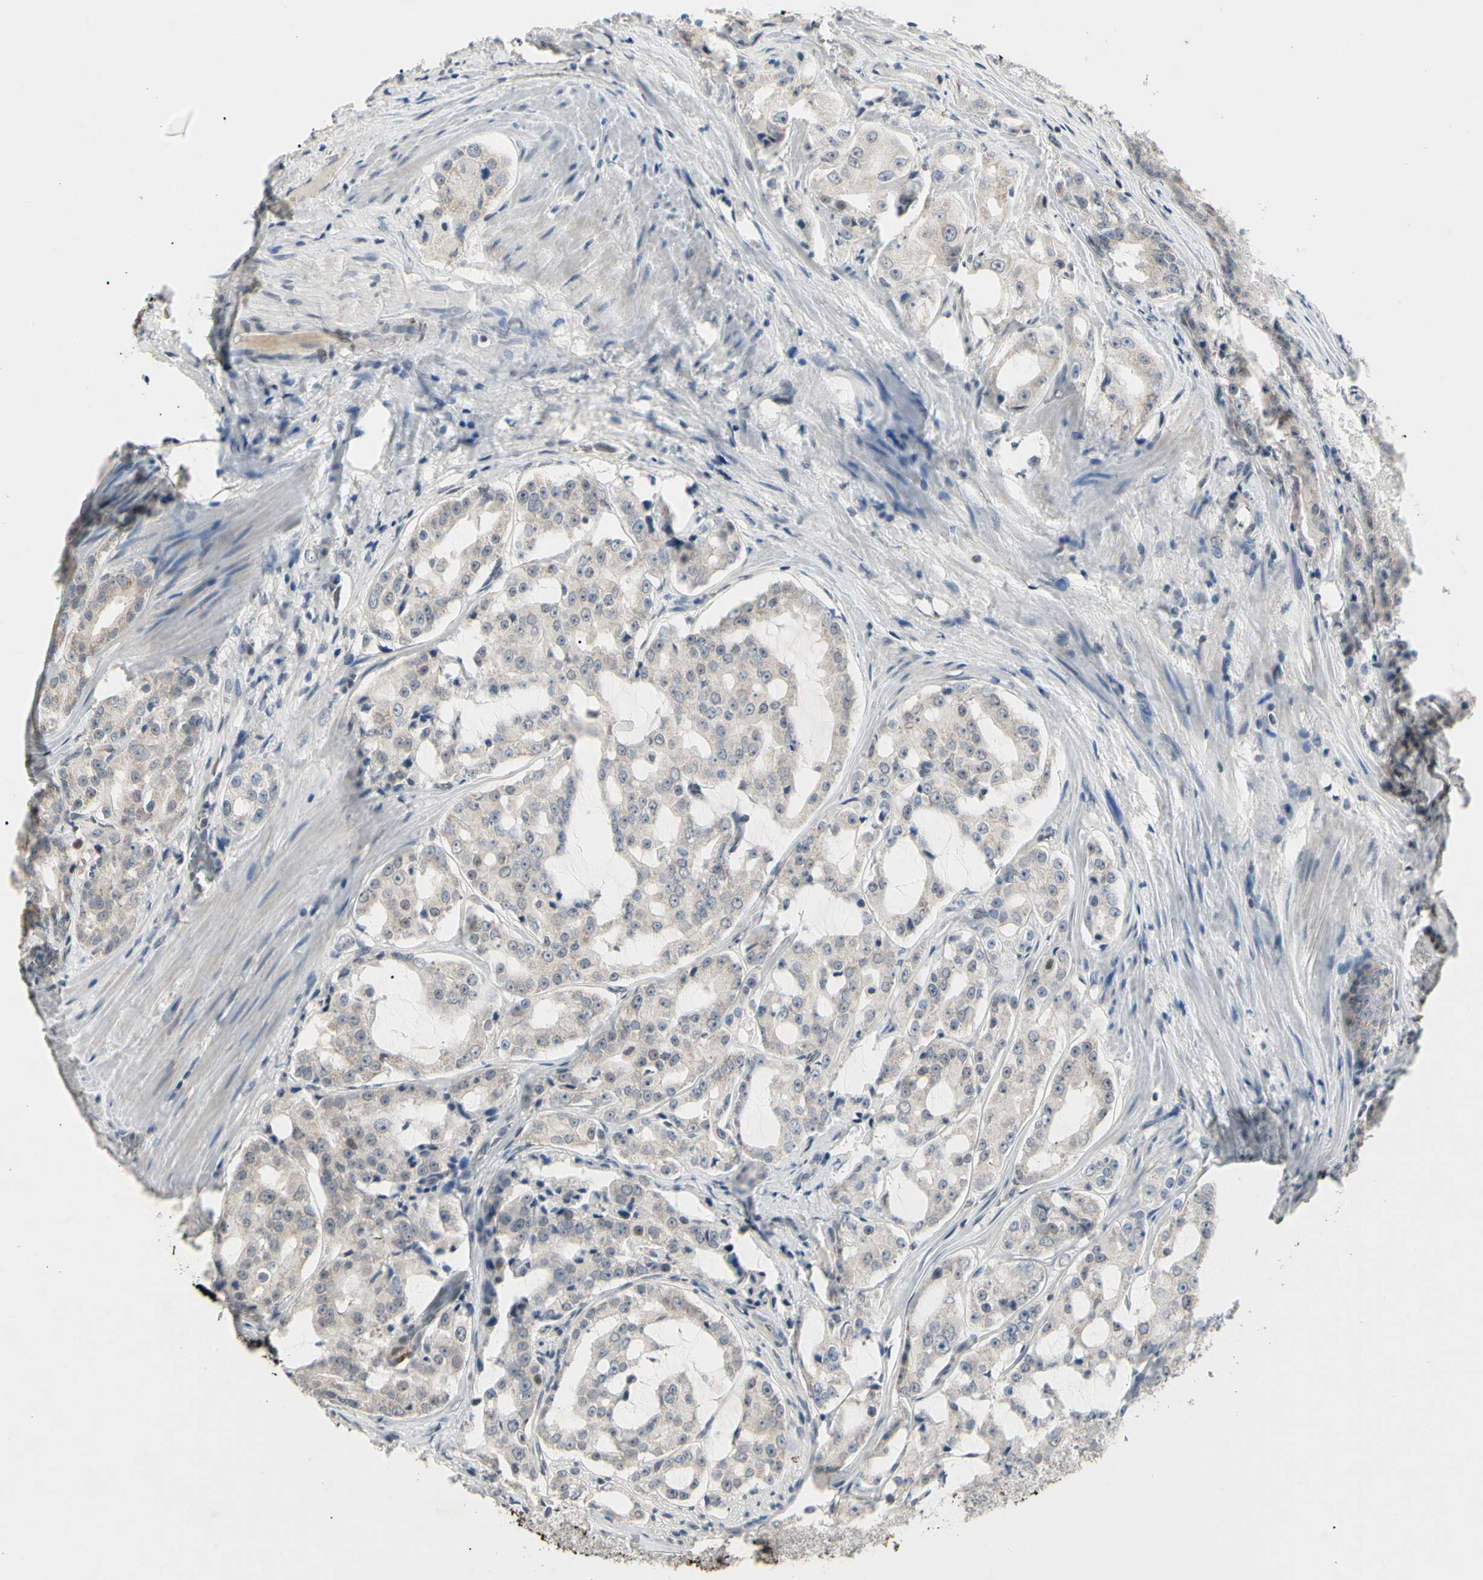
{"staining": {"intensity": "negative", "quantity": "none", "location": "none"}, "tissue": "prostate cancer", "cell_type": "Tumor cells", "image_type": "cancer", "snomed": [{"axis": "morphology", "description": "Adenocarcinoma, High grade"}, {"axis": "topography", "description": "Prostate"}], "caption": "Tumor cells are negative for protein expression in human prostate cancer.", "gene": "GREM1", "patient": {"sex": "male", "age": 73}}